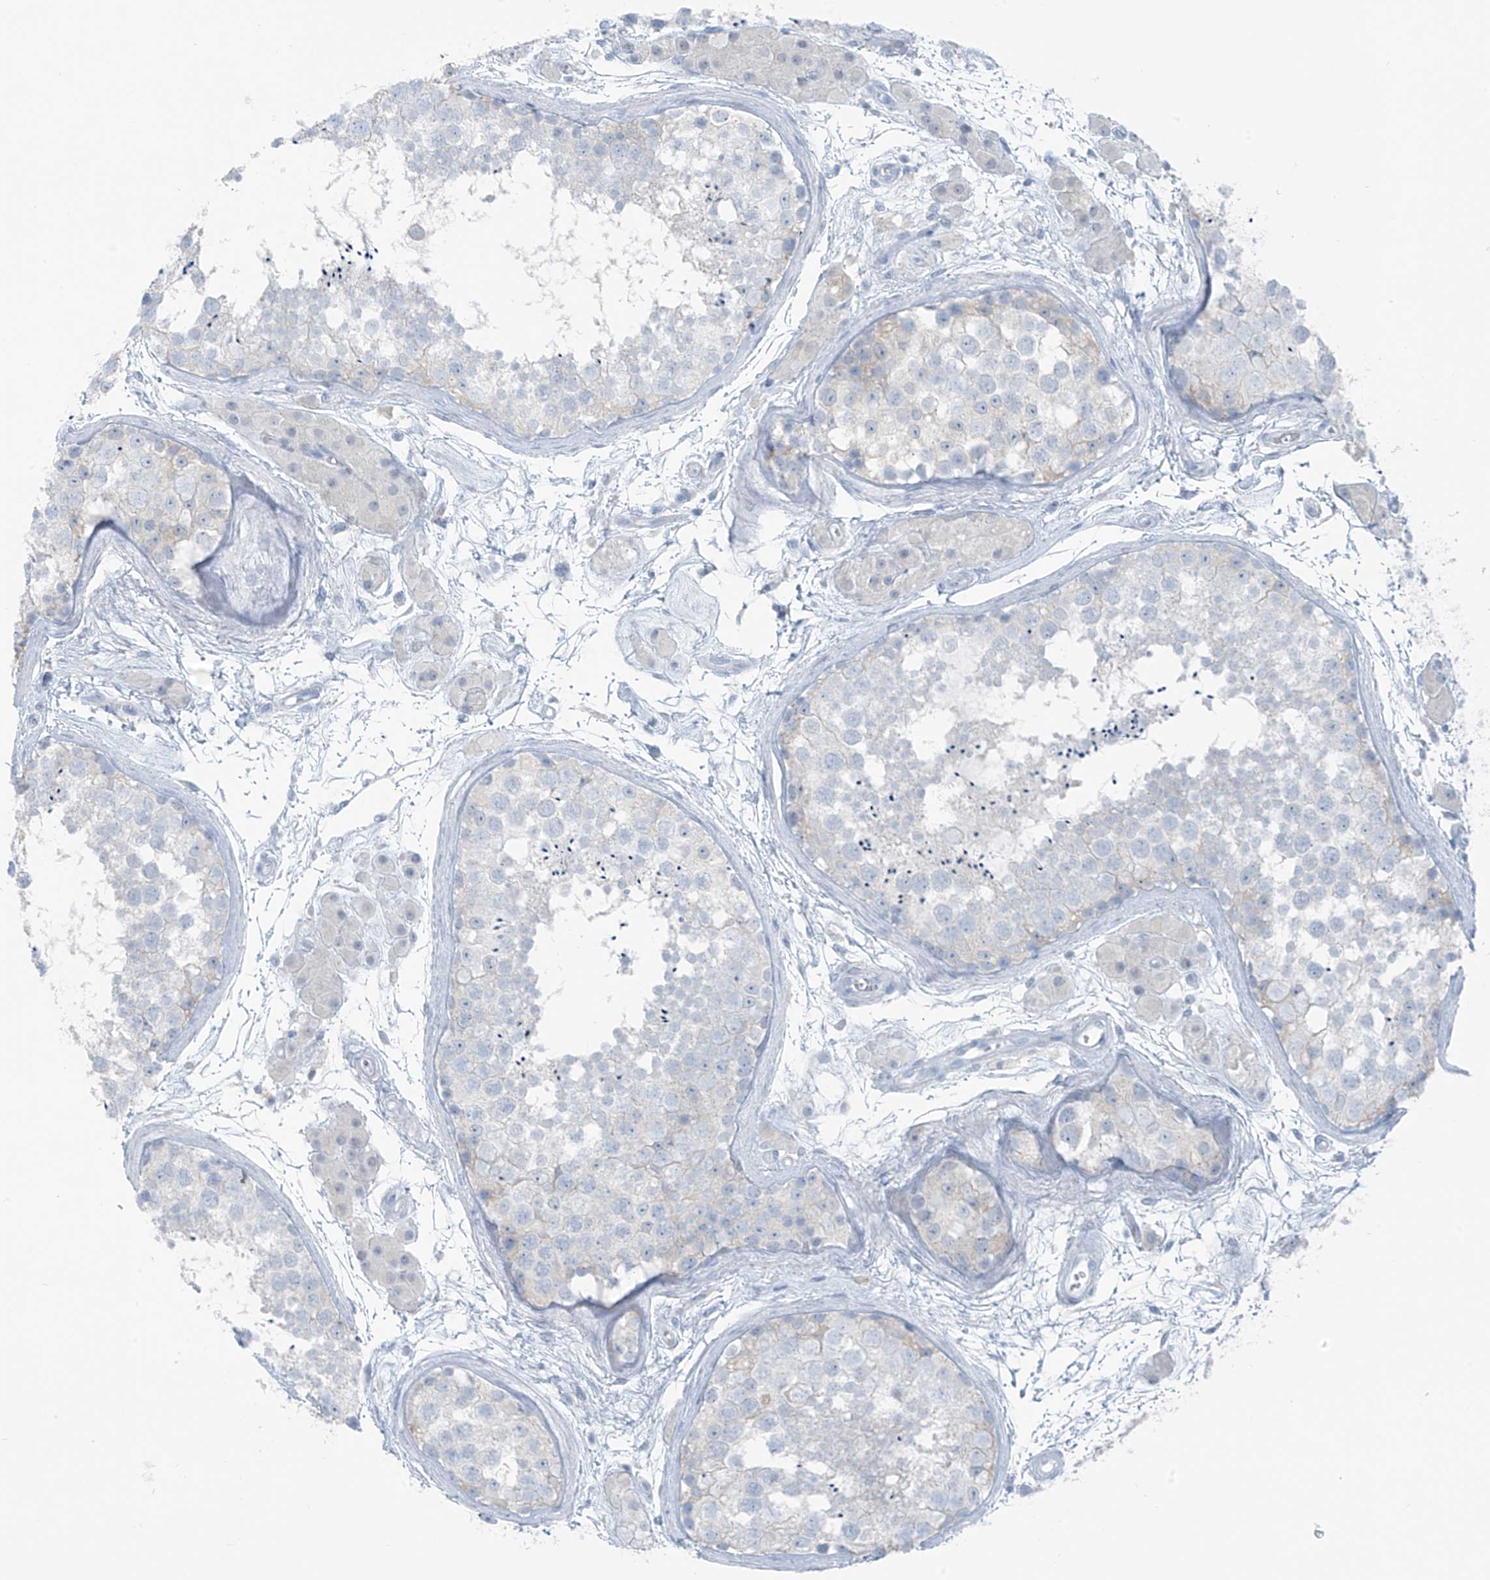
{"staining": {"intensity": "negative", "quantity": "none", "location": "none"}, "tissue": "testis", "cell_type": "Cells in seminiferous ducts", "image_type": "normal", "snomed": [{"axis": "morphology", "description": "Normal tissue, NOS"}, {"axis": "topography", "description": "Testis"}], "caption": "An image of testis stained for a protein displays no brown staining in cells in seminiferous ducts. Brightfield microscopy of immunohistochemistry (IHC) stained with DAB (3,3'-diaminobenzidine) (brown) and hematoxylin (blue), captured at high magnification.", "gene": "SLC25A43", "patient": {"sex": "male", "age": 56}}